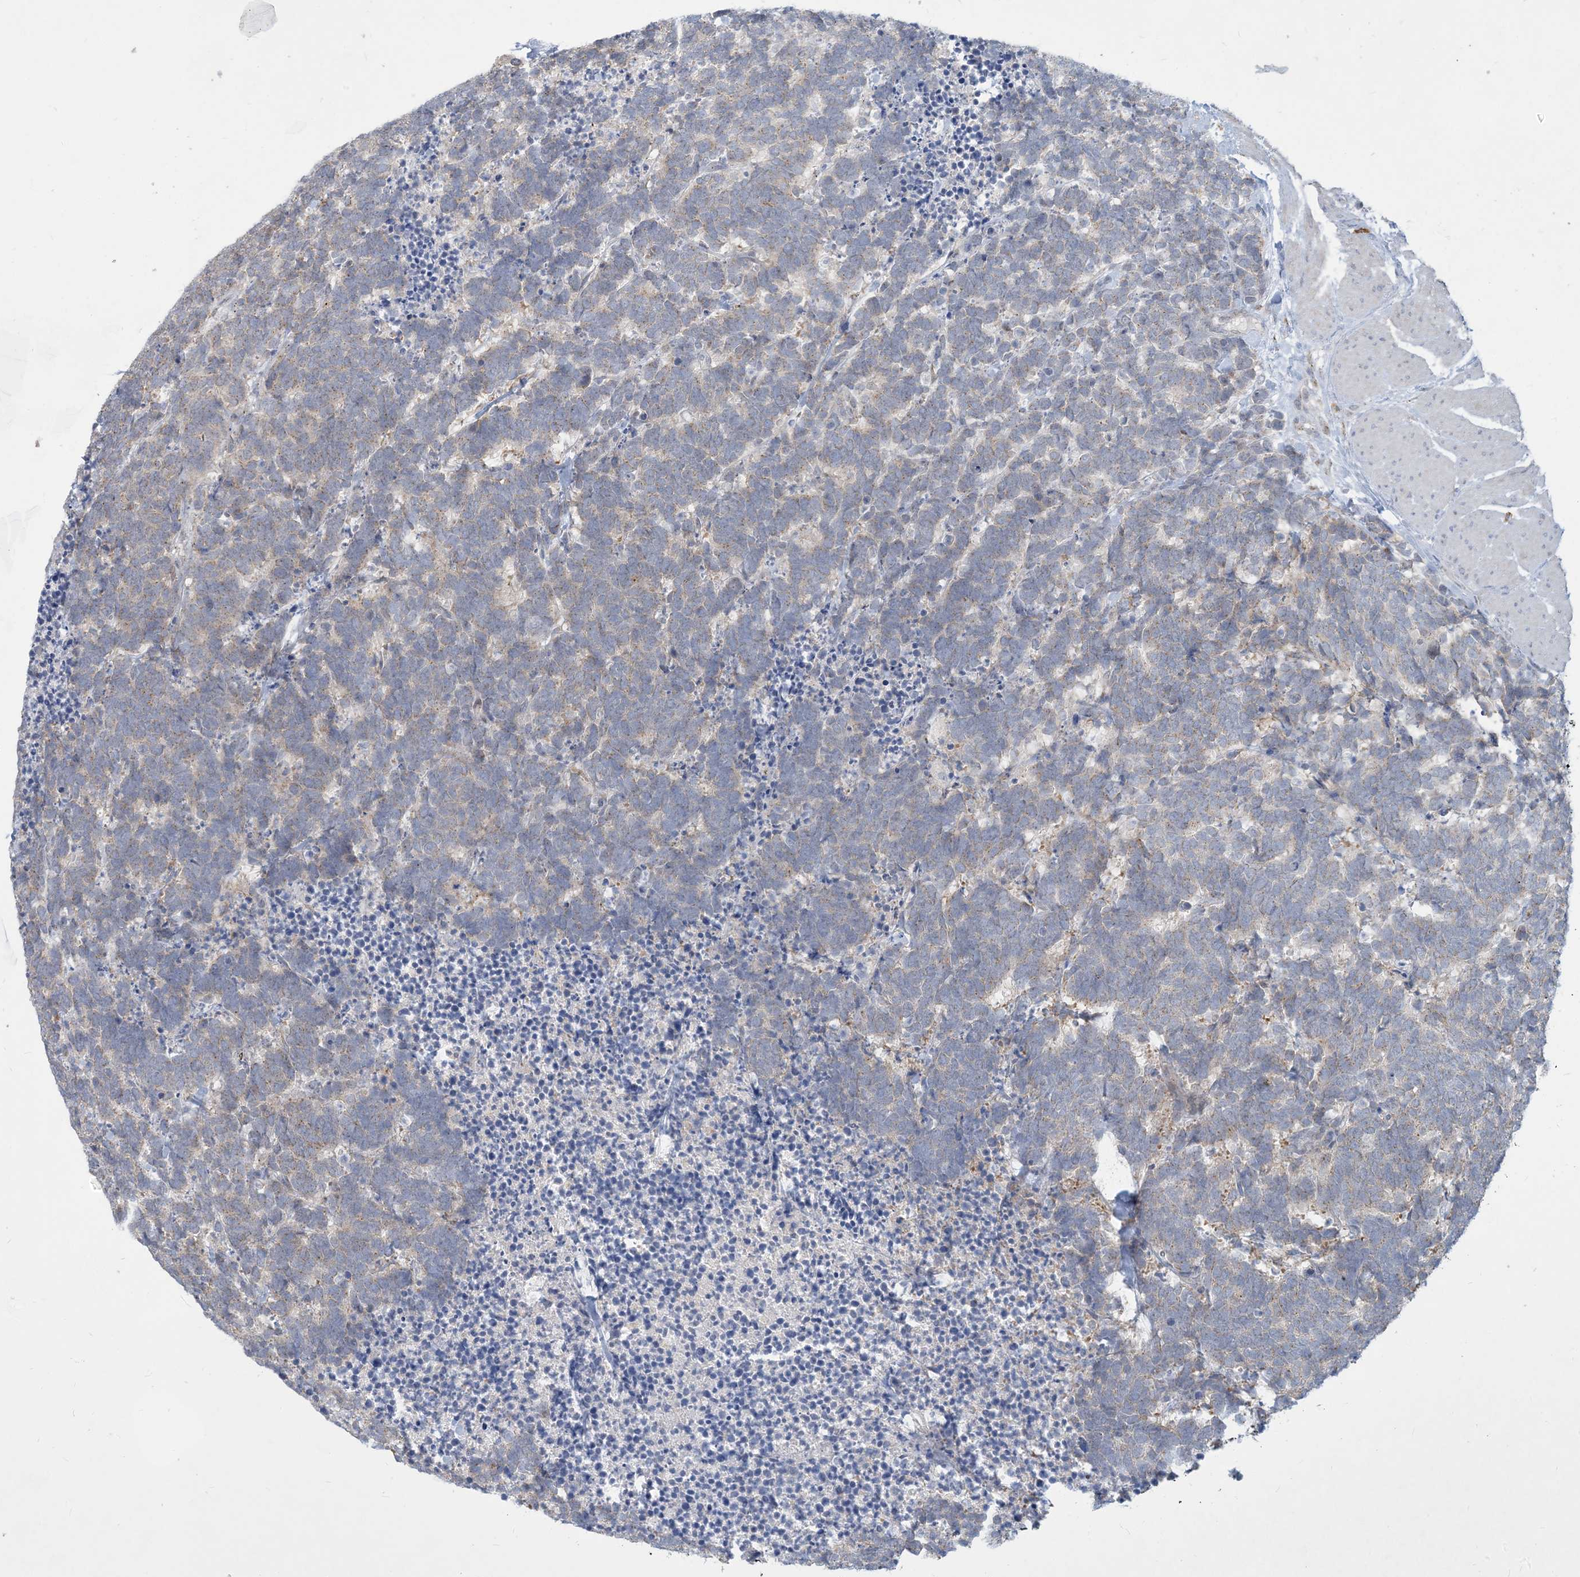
{"staining": {"intensity": "weak", "quantity": "25%-75%", "location": "cytoplasmic/membranous"}, "tissue": "carcinoid", "cell_type": "Tumor cells", "image_type": "cancer", "snomed": [{"axis": "morphology", "description": "Carcinoma, NOS"}, {"axis": "morphology", "description": "Carcinoid, malignant, NOS"}, {"axis": "topography", "description": "Urinary bladder"}], "caption": "Weak cytoplasmic/membranous protein staining is appreciated in about 25%-75% of tumor cells in carcinoid.", "gene": "CCDC14", "patient": {"sex": "male", "age": 57}}